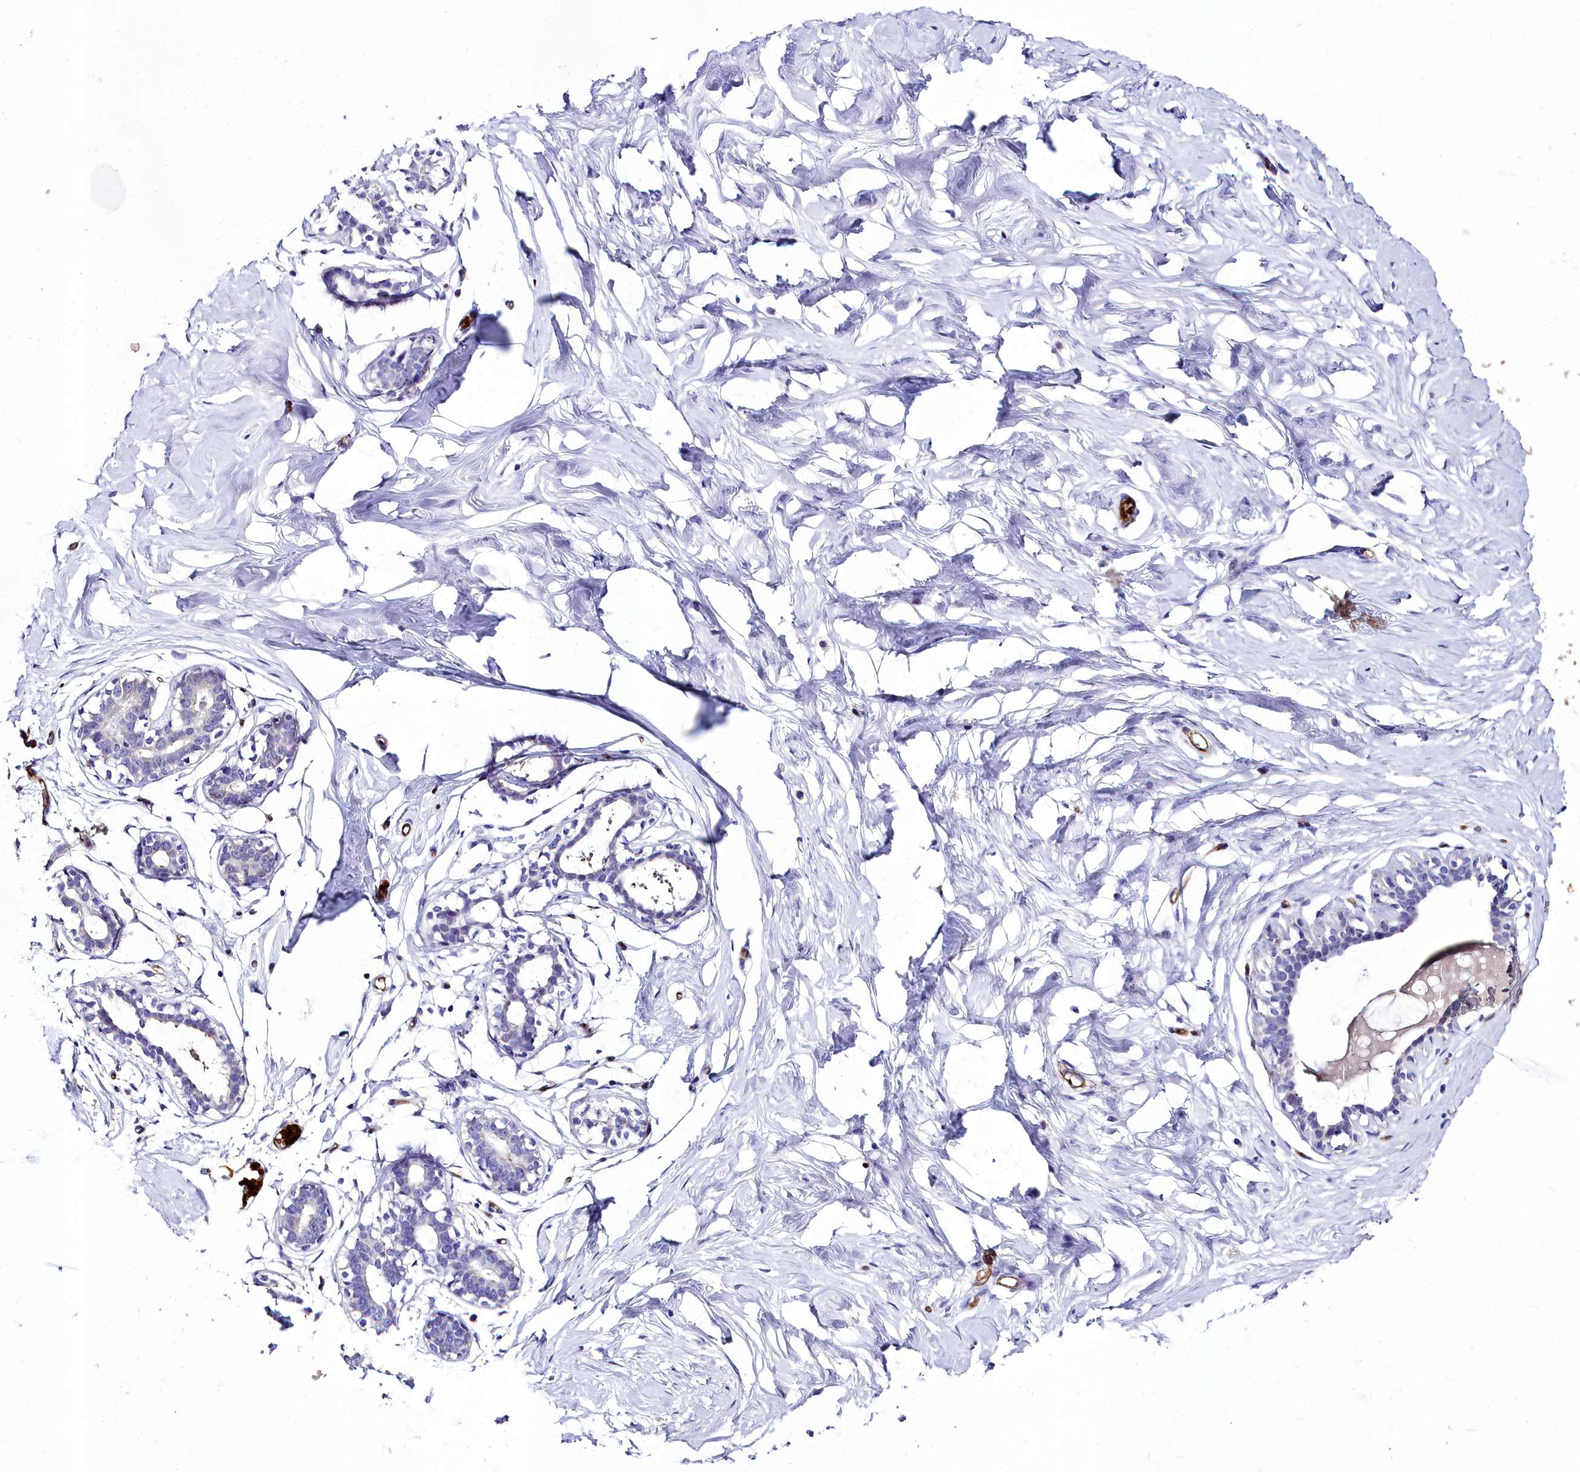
{"staining": {"intensity": "negative", "quantity": "none", "location": "none"}, "tissue": "breast", "cell_type": "Adipocytes", "image_type": "normal", "snomed": [{"axis": "morphology", "description": "Normal tissue, NOS"}, {"axis": "morphology", "description": "Adenoma, NOS"}, {"axis": "topography", "description": "Breast"}], "caption": "Immunohistochemistry image of benign human breast stained for a protein (brown), which exhibits no expression in adipocytes.", "gene": "CYP4F11", "patient": {"sex": "female", "age": 23}}